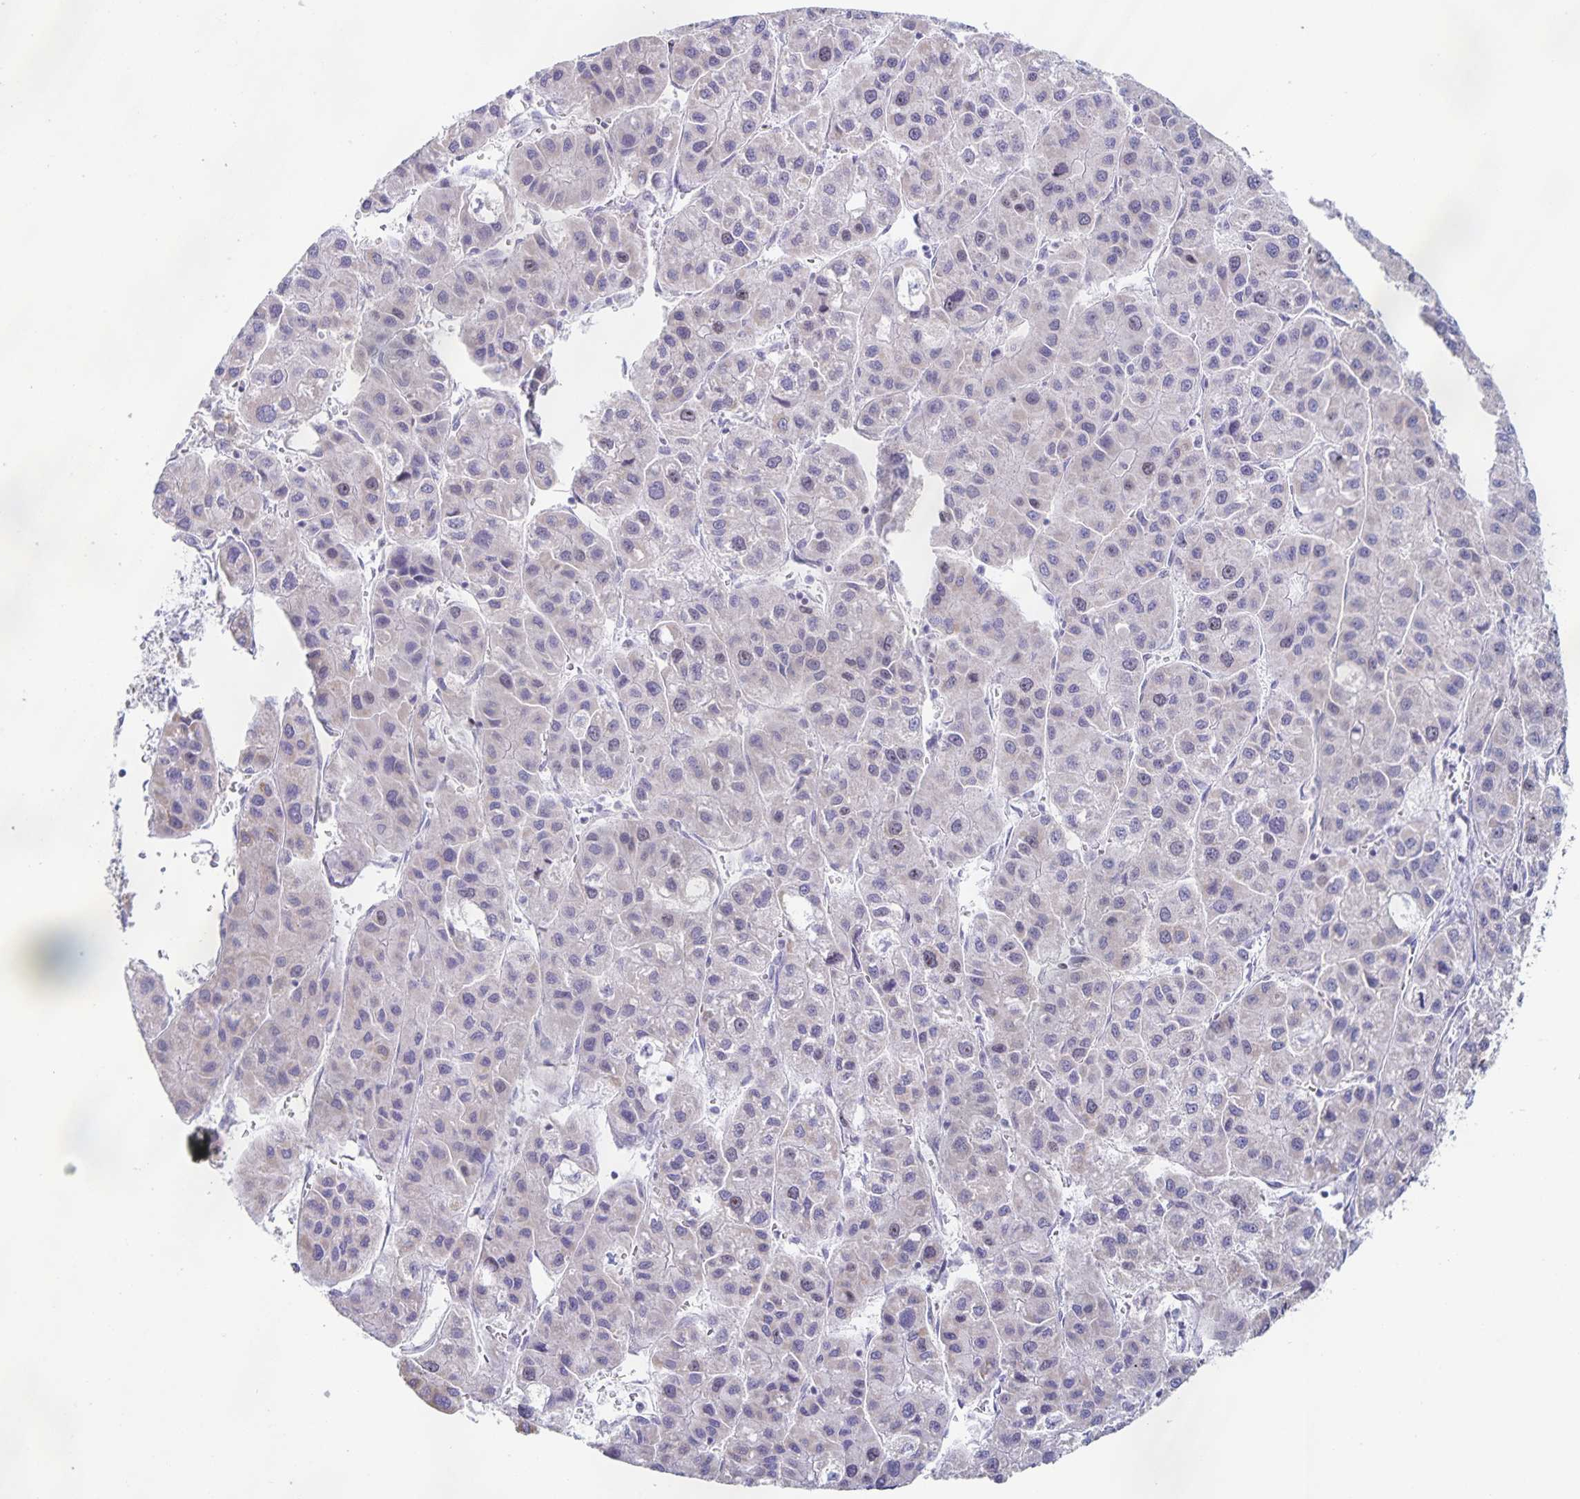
{"staining": {"intensity": "negative", "quantity": "none", "location": "none"}, "tissue": "liver cancer", "cell_type": "Tumor cells", "image_type": "cancer", "snomed": [{"axis": "morphology", "description": "Carcinoma, Hepatocellular, NOS"}, {"axis": "topography", "description": "Liver"}], "caption": "The histopathology image shows no significant positivity in tumor cells of liver hepatocellular carcinoma.", "gene": "CENPH", "patient": {"sex": "male", "age": 73}}